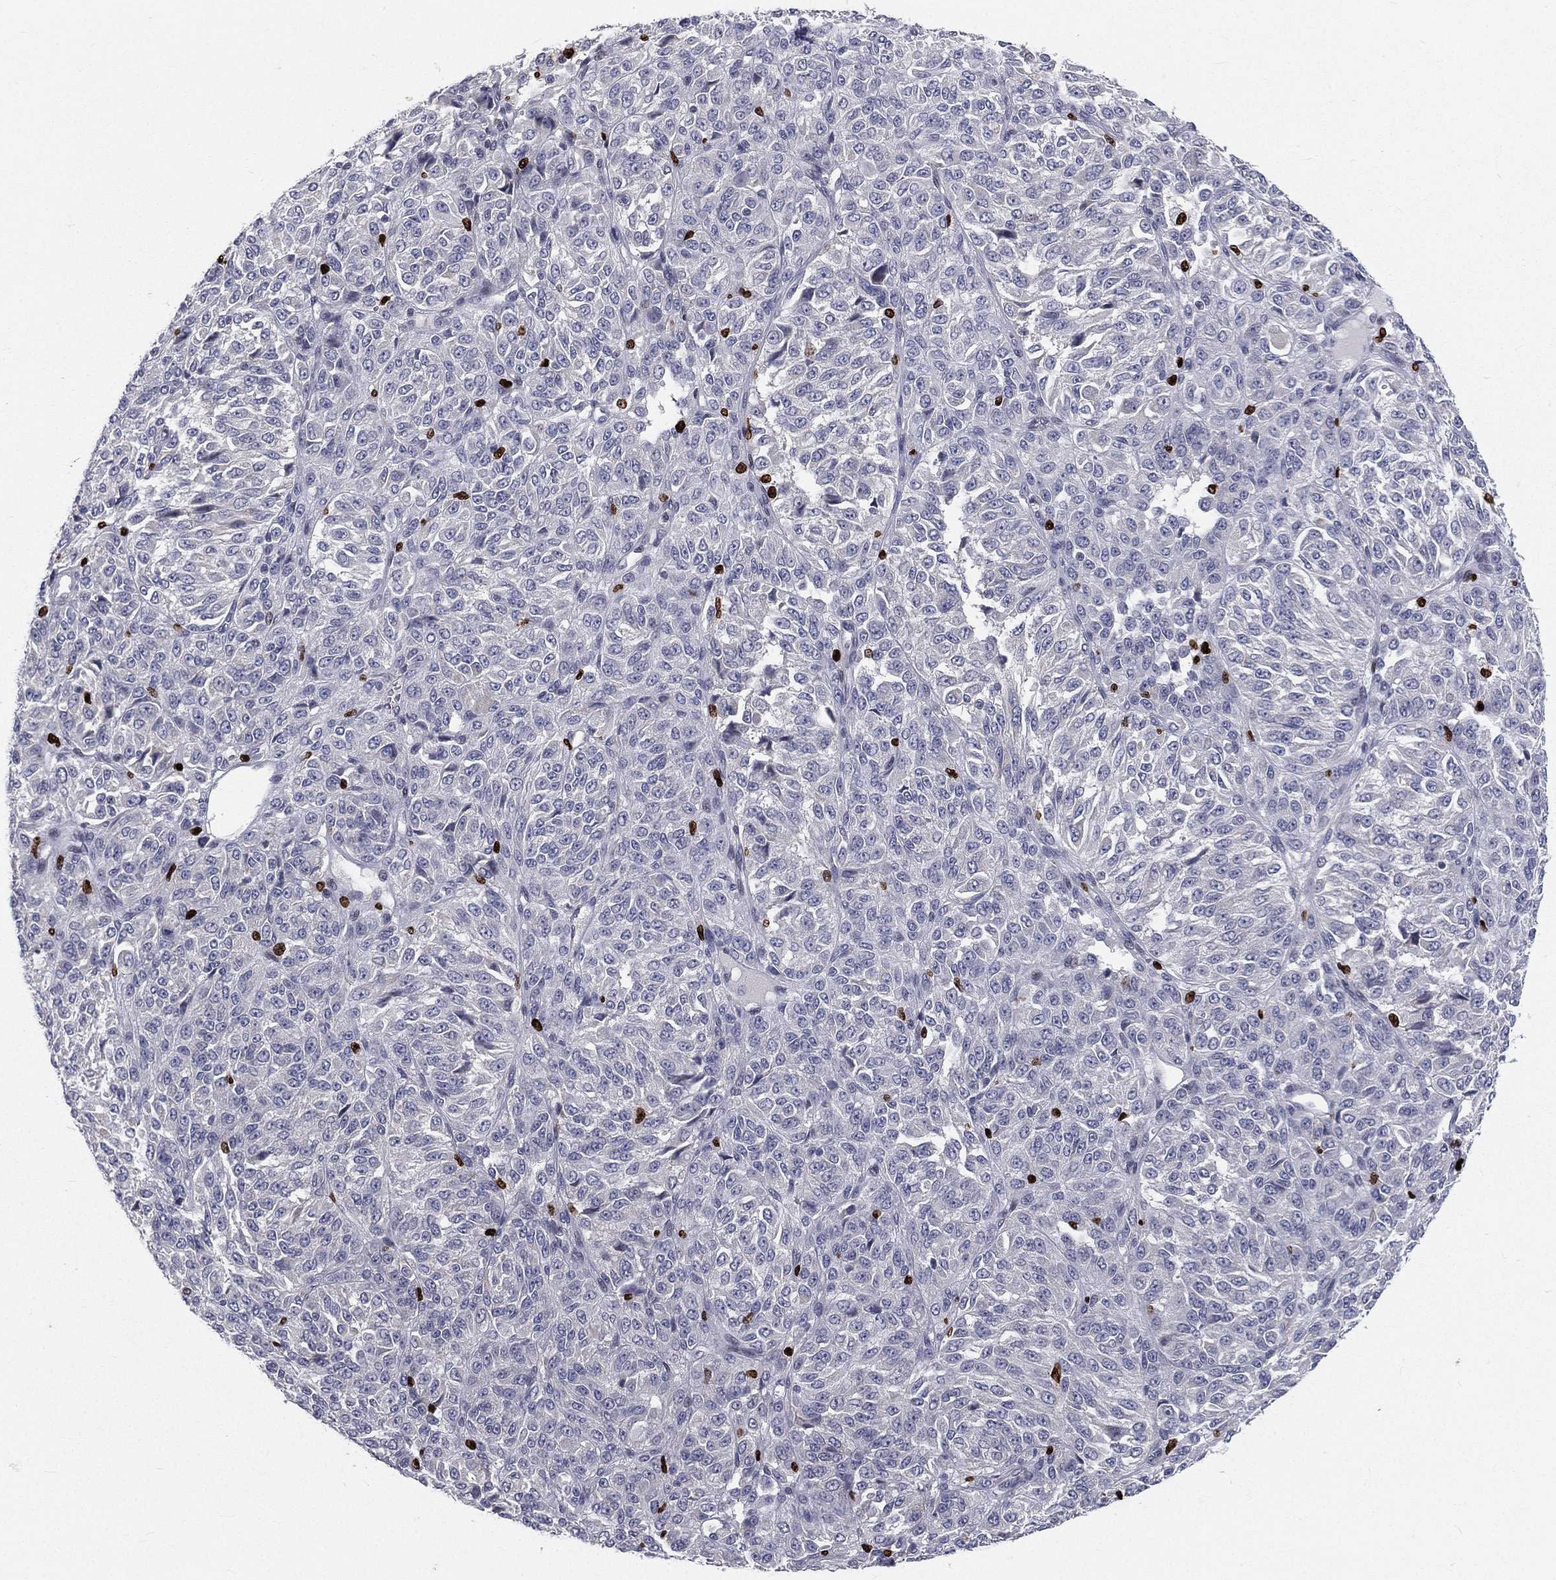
{"staining": {"intensity": "negative", "quantity": "none", "location": "none"}, "tissue": "melanoma", "cell_type": "Tumor cells", "image_type": "cancer", "snomed": [{"axis": "morphology", "description": "Malignant melanoma, Metastatic site"}, {"axis": "topography", "description": "Brain"}], "caption": "A micrograph of melanoma stained for a protein shows no brown staining in tumor cells. (DAB (3,3'-diaminobenzidine) immunohistochemistry (IHC), high magnification).", "gene": "MNDA", "patient": {"sex": "female", "age": 56}}